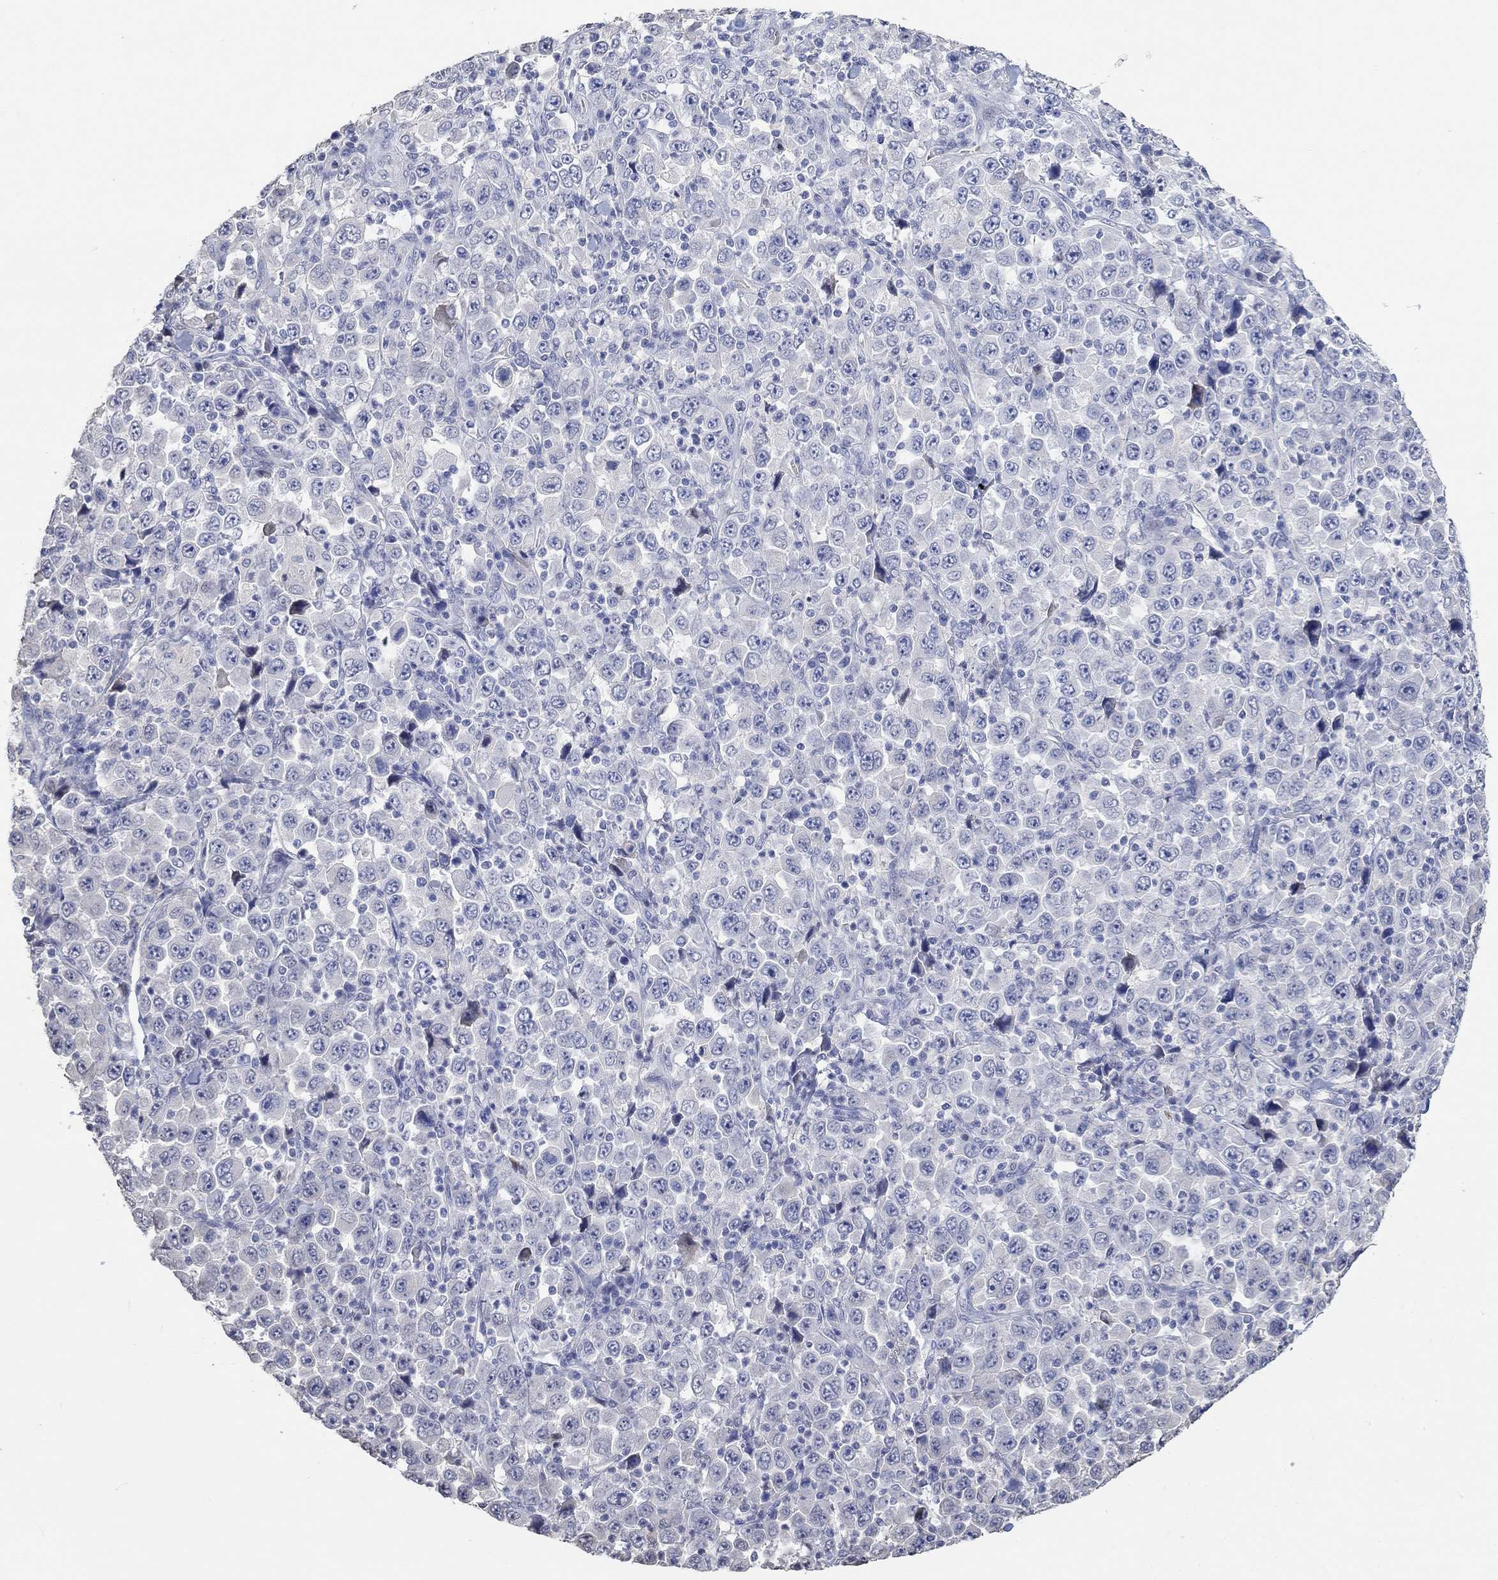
{"staining": {"intensity": "negative", "quantity": "none", "location": "none"}, "tissue": "stomach cancer", "cell_type": "Tumor cells", "image_type": "cancer", "snomed": [{"axis": "morphology", "description": "Normal tissue, NOS"}, {"axis": "morphology", "description": "Adenocarcinoma, NOS"}, {"axis": "topography", "description": "Stomach, upper"}, {"axis": "topography", "description": "Stomach"}], "caption": "The image shows no significant positivity in tumor cells of stomach adenocarcinoma.", "gene": "PNMA5", "patient": {"sex": "male", "age": 59}}